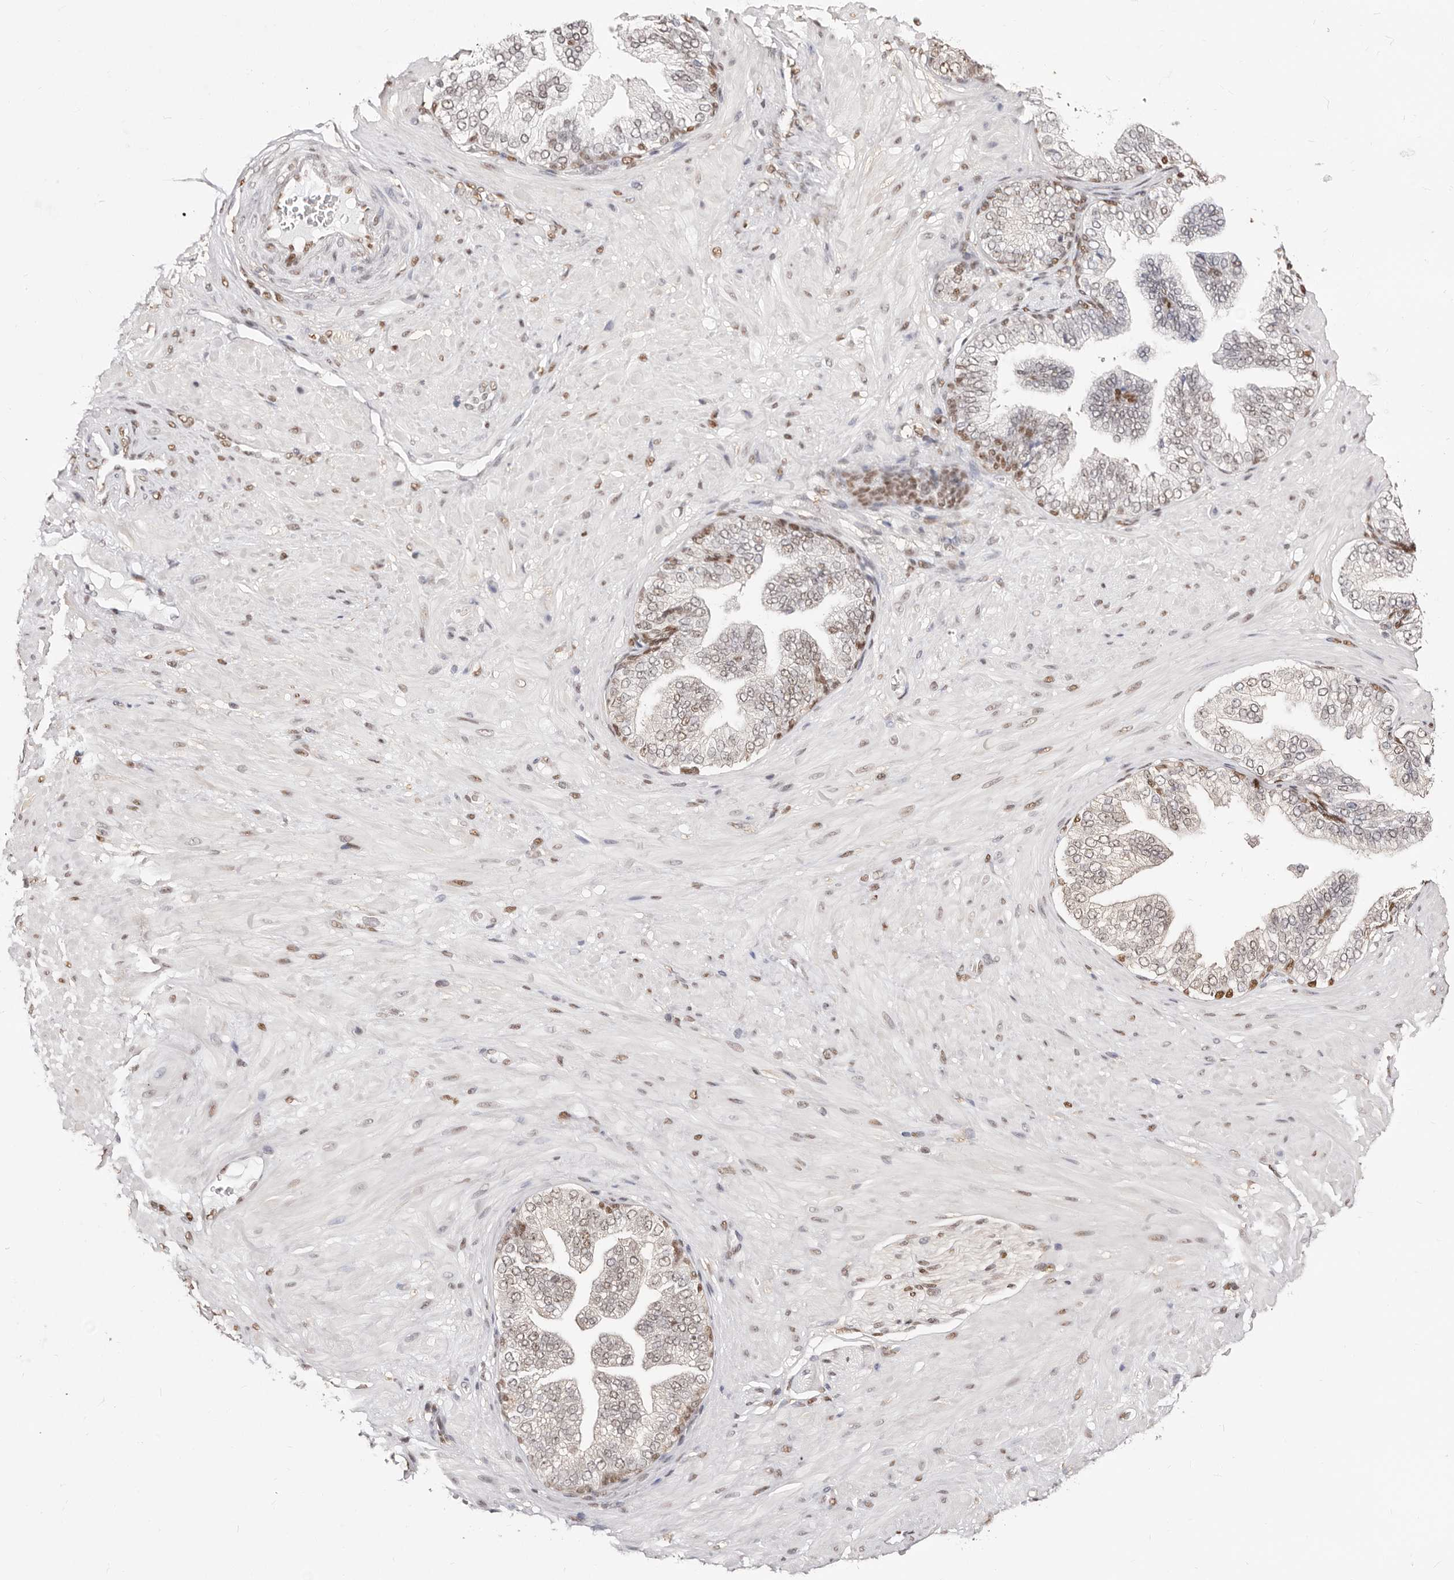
{"staining": {"intensity": "moderate", "quantity": ">75%", "location": "nuclear"}, "tissue": "adipose tissue", "cell_type": "Adipocytes", "image_type": "normal", "snomed": [{"axis": "morphology", "description": "Normal tissue, NOS"}, {"axis": "morphology", "description": "Adenocarcinoma, Low grade"}, {"axis": "topography", "description": "Prostate"}, {"axis": "topography", "description": "Peripheral nerve tissue"}], "caption": "IHC (DAB) staining of normal adipose tissue exhibits moderate nuclear protein positivity in approximately >75% of adipocytes.", "gene": "TKT", "patient": {"sex": "male", "age": 63}}